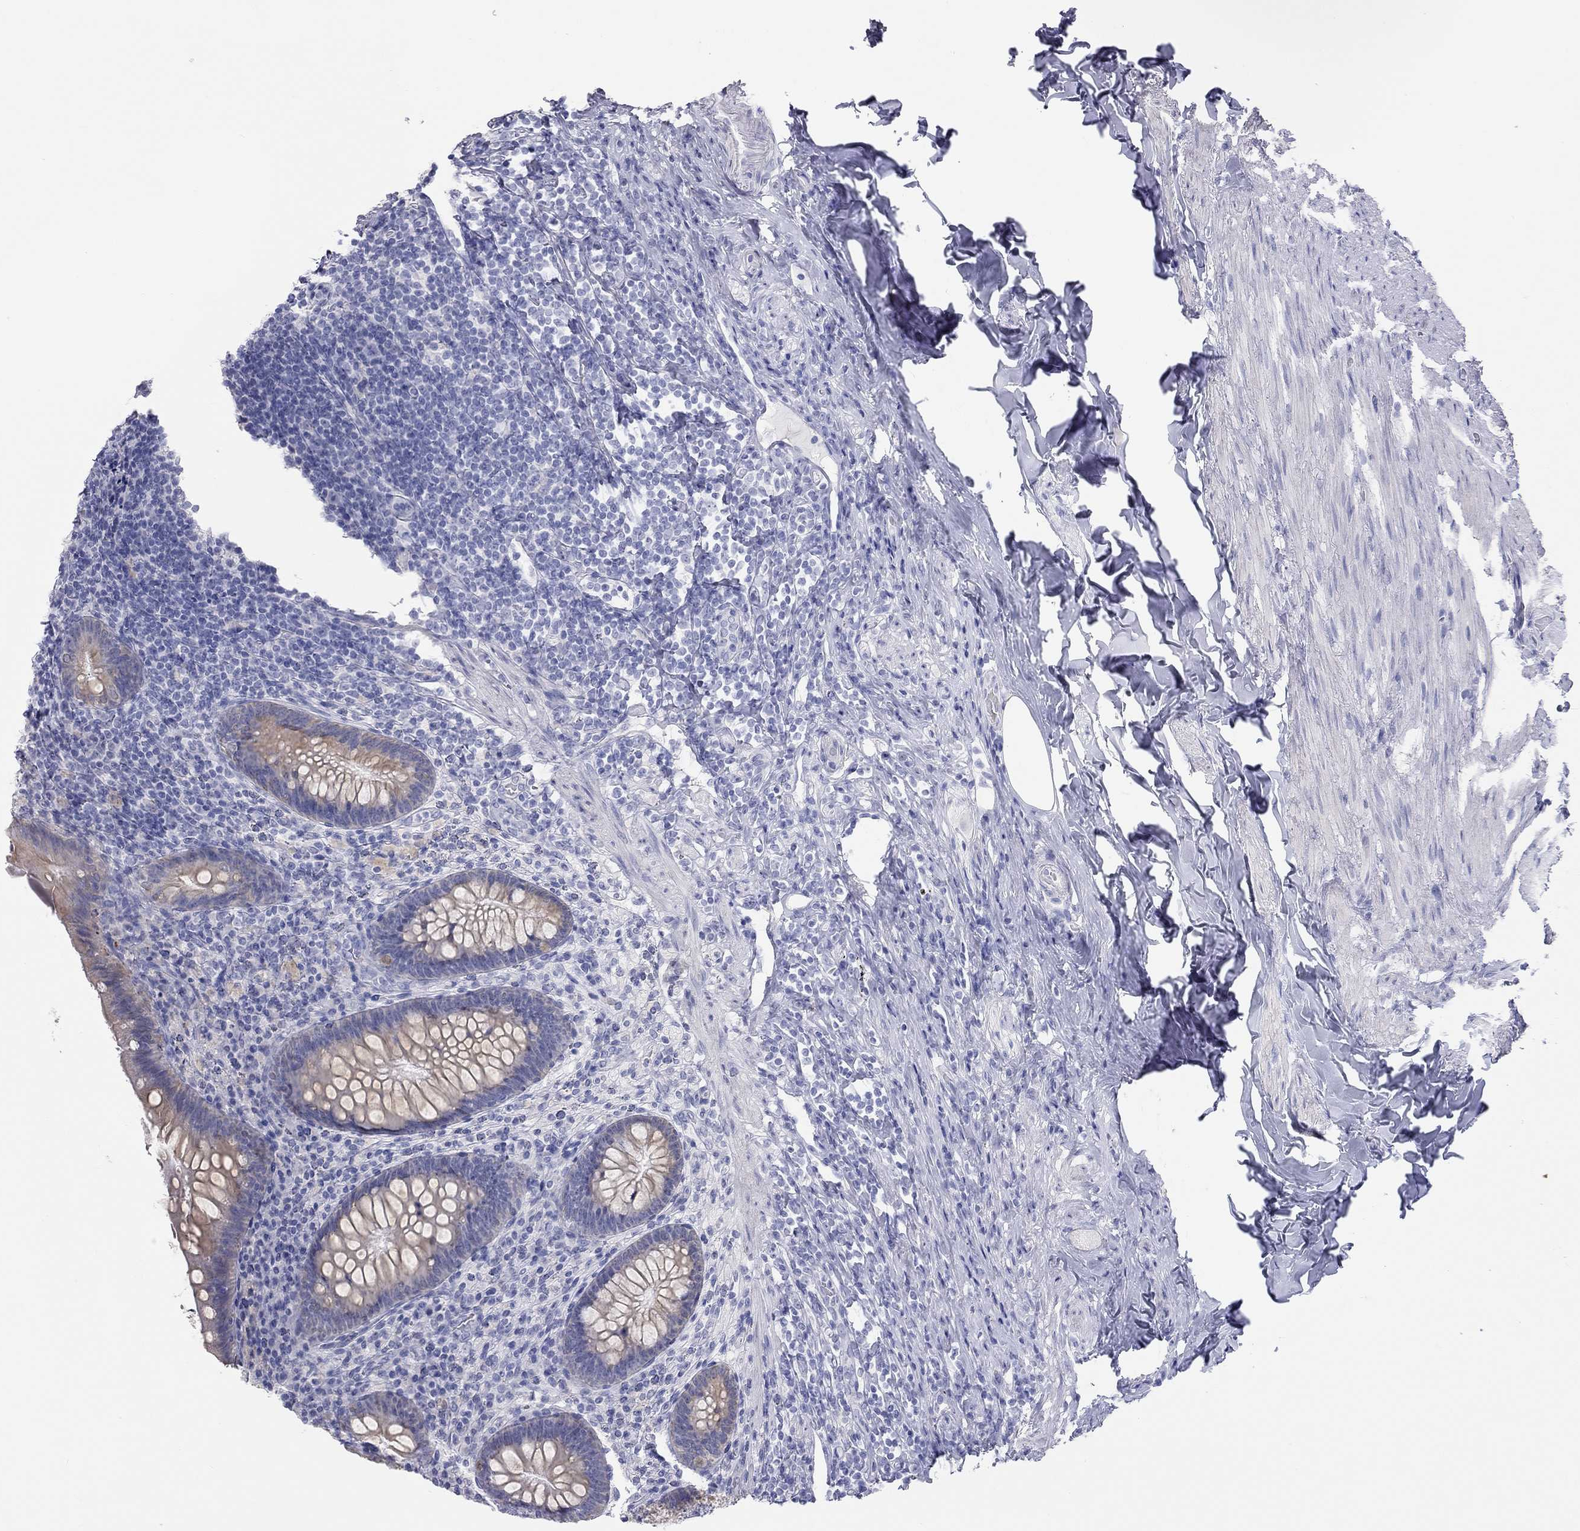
{"staining": {"intensity": "negative", "quantity": "none", "location": "none"}, "tissue": "appendix", "cell_type": "Glandular cells", "image_type": "normal", "snomed": [{"axis": "morphology", "description": "Normal tissue, NOS"}, {"axis": "topography", "description": "Appendix"}], "caption": "Appendix was stained to show a protein in brown. There is no significant positivity in glandular cells. Nuclei are stained in blue.", "gene": "AK8", "patient": {"sex": "male", "age": 47}}